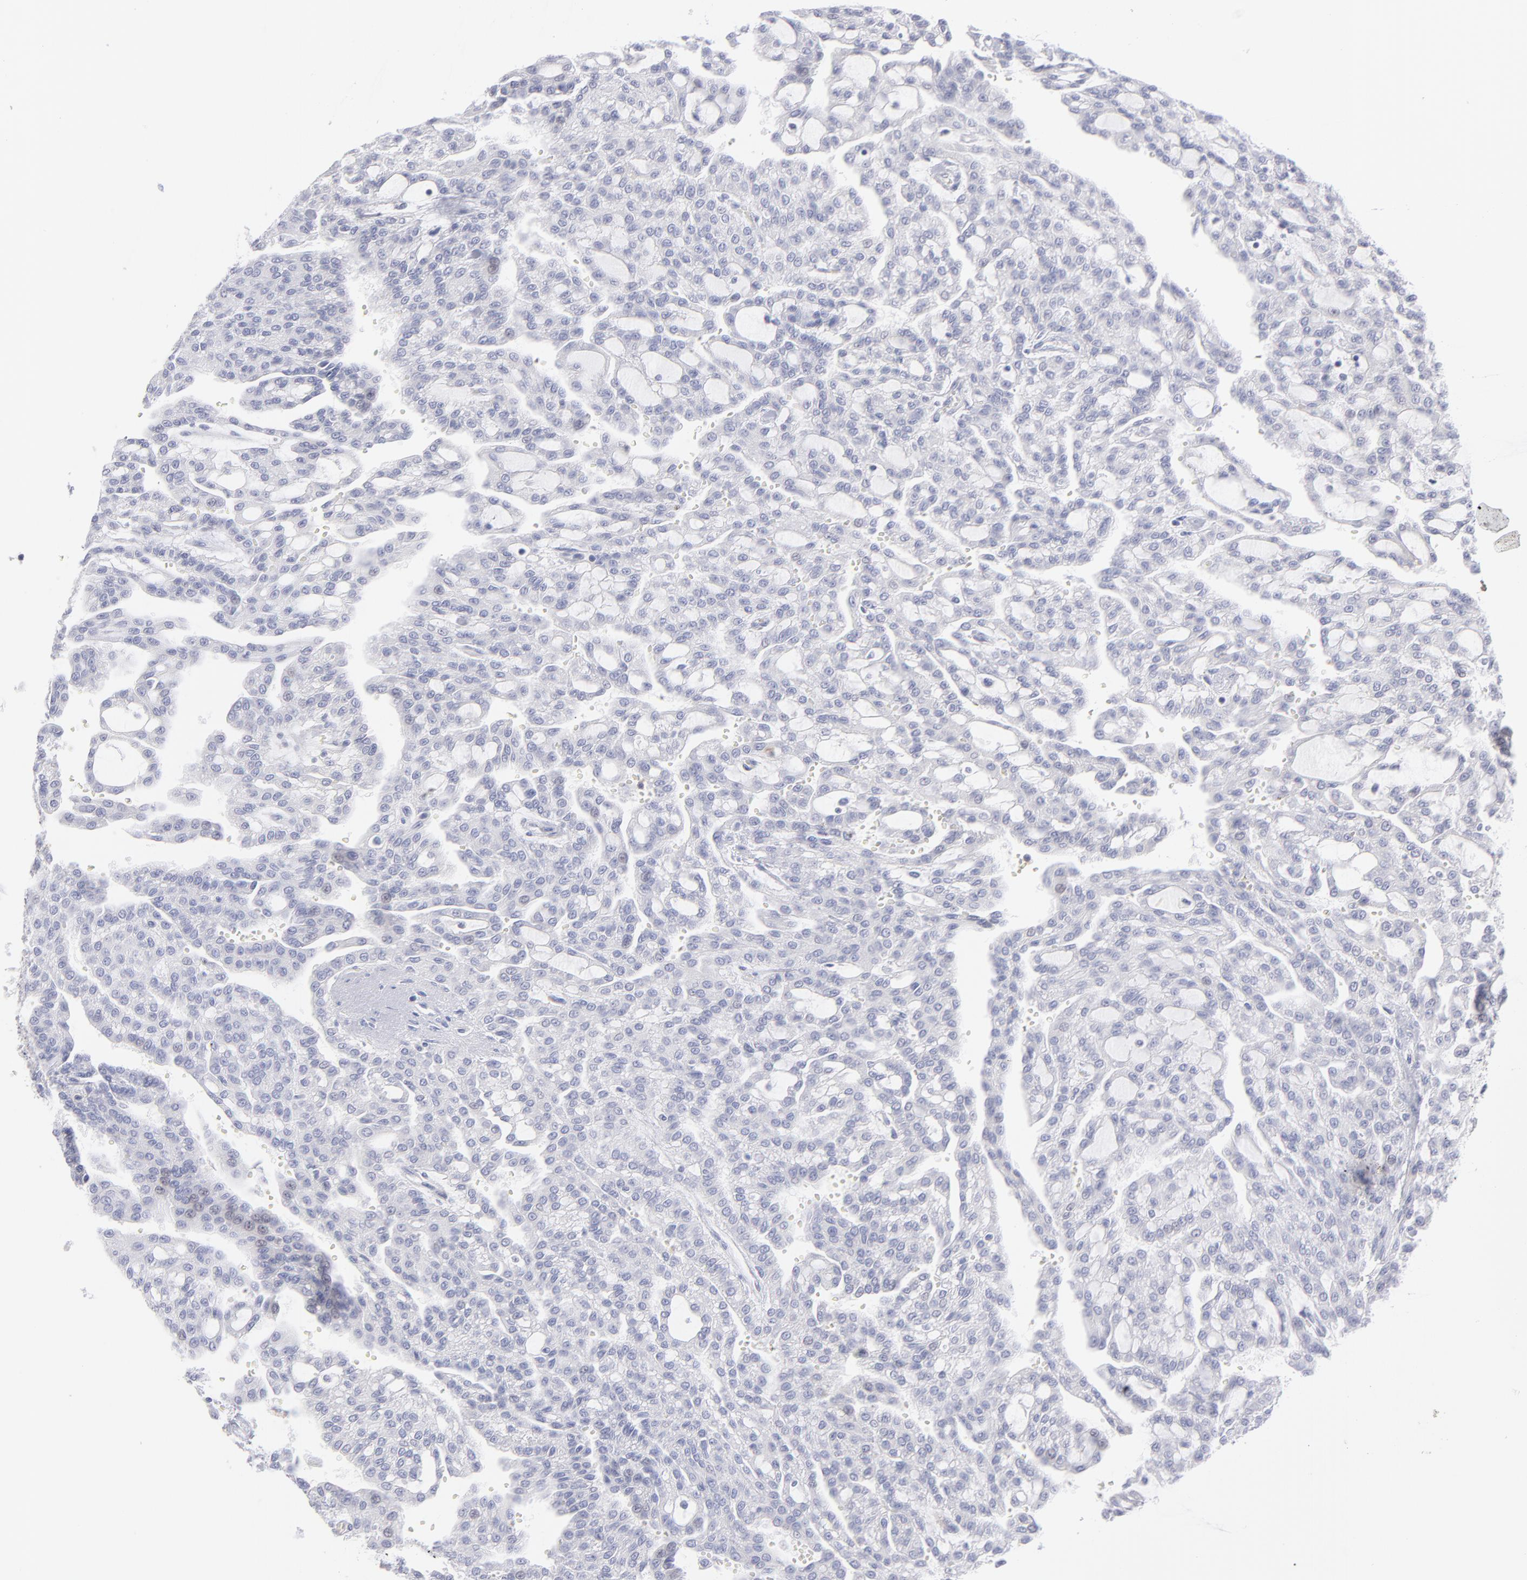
{"staining": {"intensity": "negative", "quantity": "none", "location": "none"}, "tissue": "renal cancer", "cell_type": "Tumor cells", "image_type": "cancer", "snomed": [{"axis": "morphology", "description": "Adenocarcinoma, NOS"}, {"axis": "topography", "description": "Kidney"}], "caption": "A photomicrograph of adenocarcinoma (renal) stained for a protein demonstrates no brown staining in tumor cells. (Brightfield microscopy of DAB immunohistochemistry at high magnification).", "gene": "MTHFD2", "patient": {"sex": "male", "age": 63}}